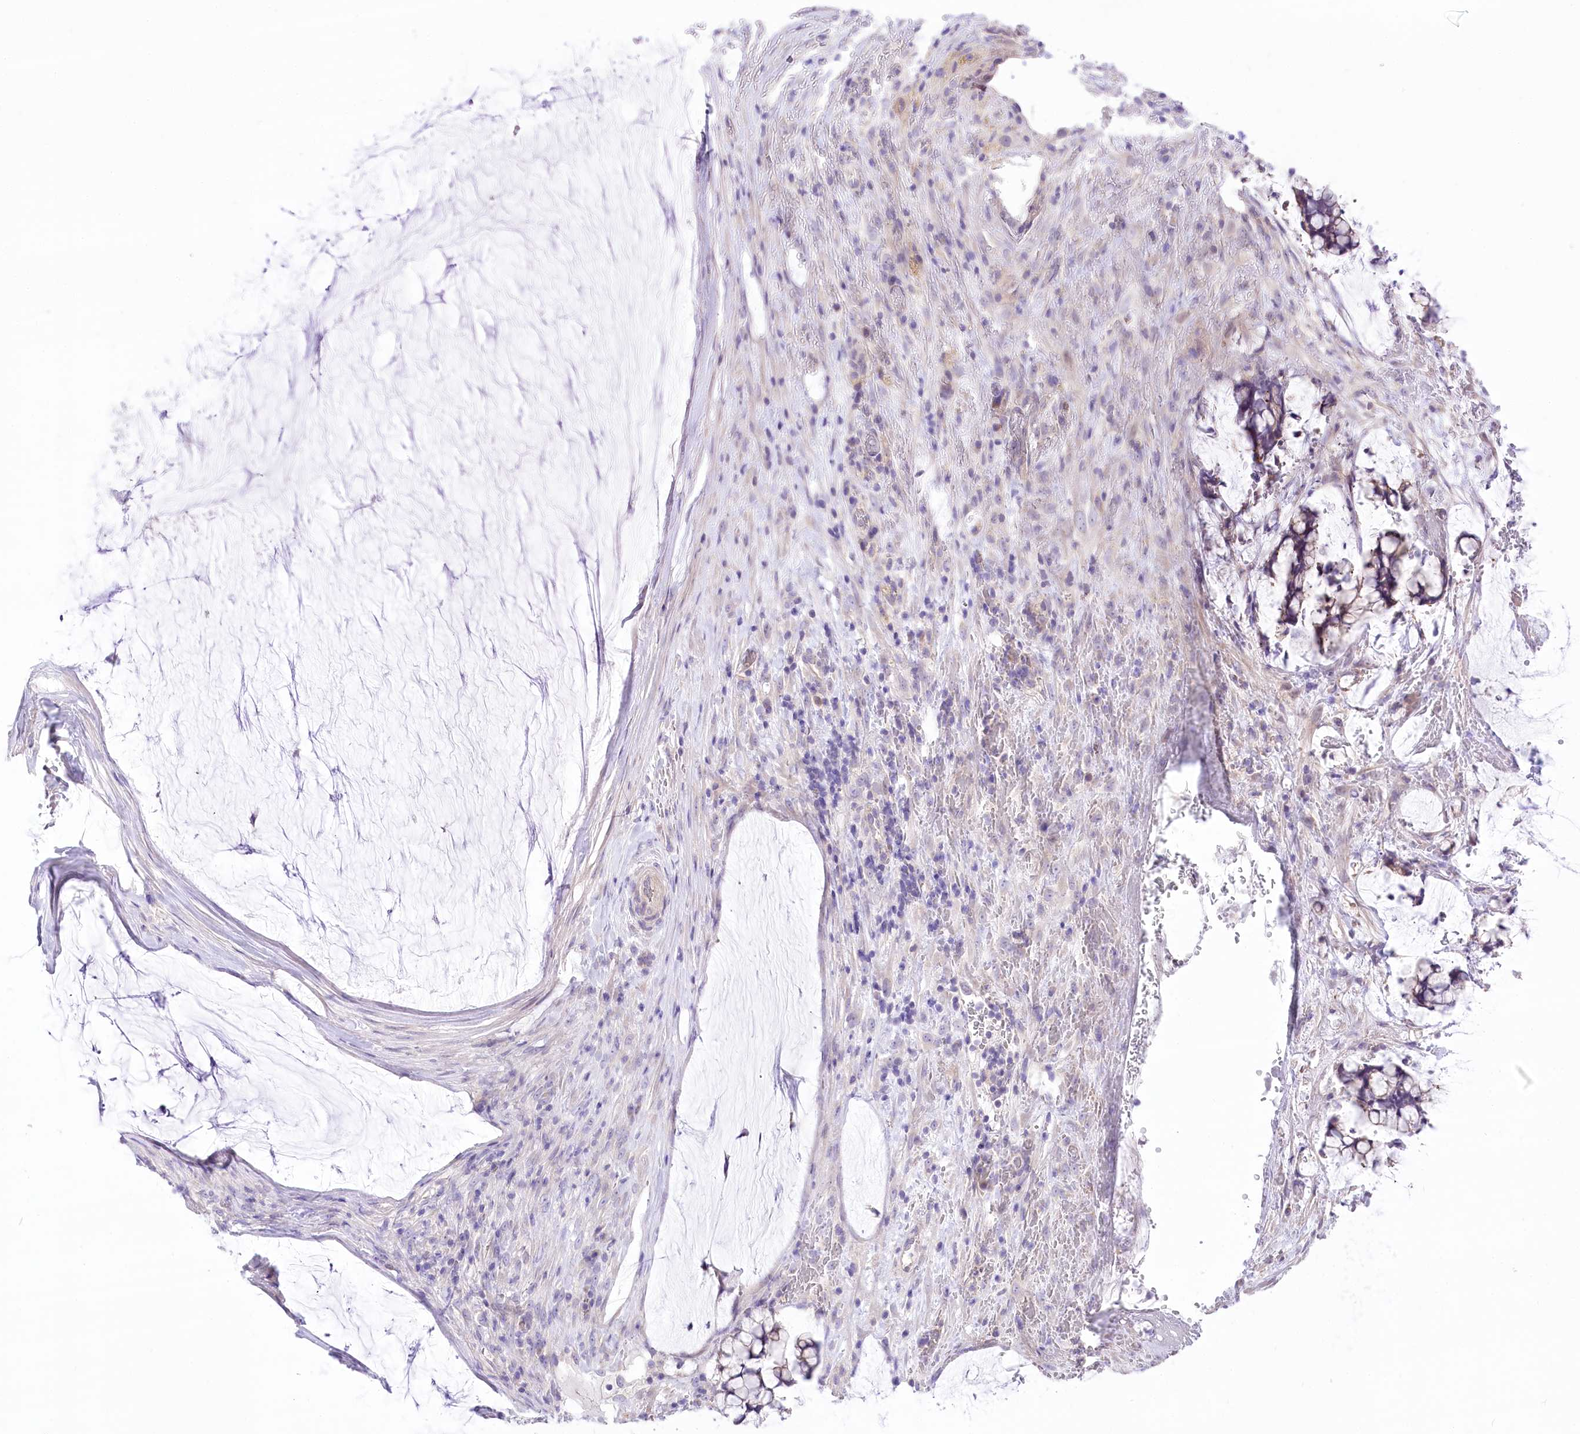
{"staining": {"intensity": "weak", "quantity": "<25%", "location": "cytoplasmic/membranous"}, "tissue": "ovarian cancer", "cell_type": "Tumor cells", "image_type": "cancer", "snomed": [{"axis": "morphology", "description": "Cystadenocarcinoma, mucinous, NOS"}, {"axis": "topography", "description": "Ovary"}], "caption": "A micrograph of human ovarian cancer (mucinous cystadenocarcinoma) is negative for staining in tumor cells. (DAB immunohistochemistry with hematoxylin counter stain).", "gene": "HELT", "patient": {"sex": "female", "age": 42}}